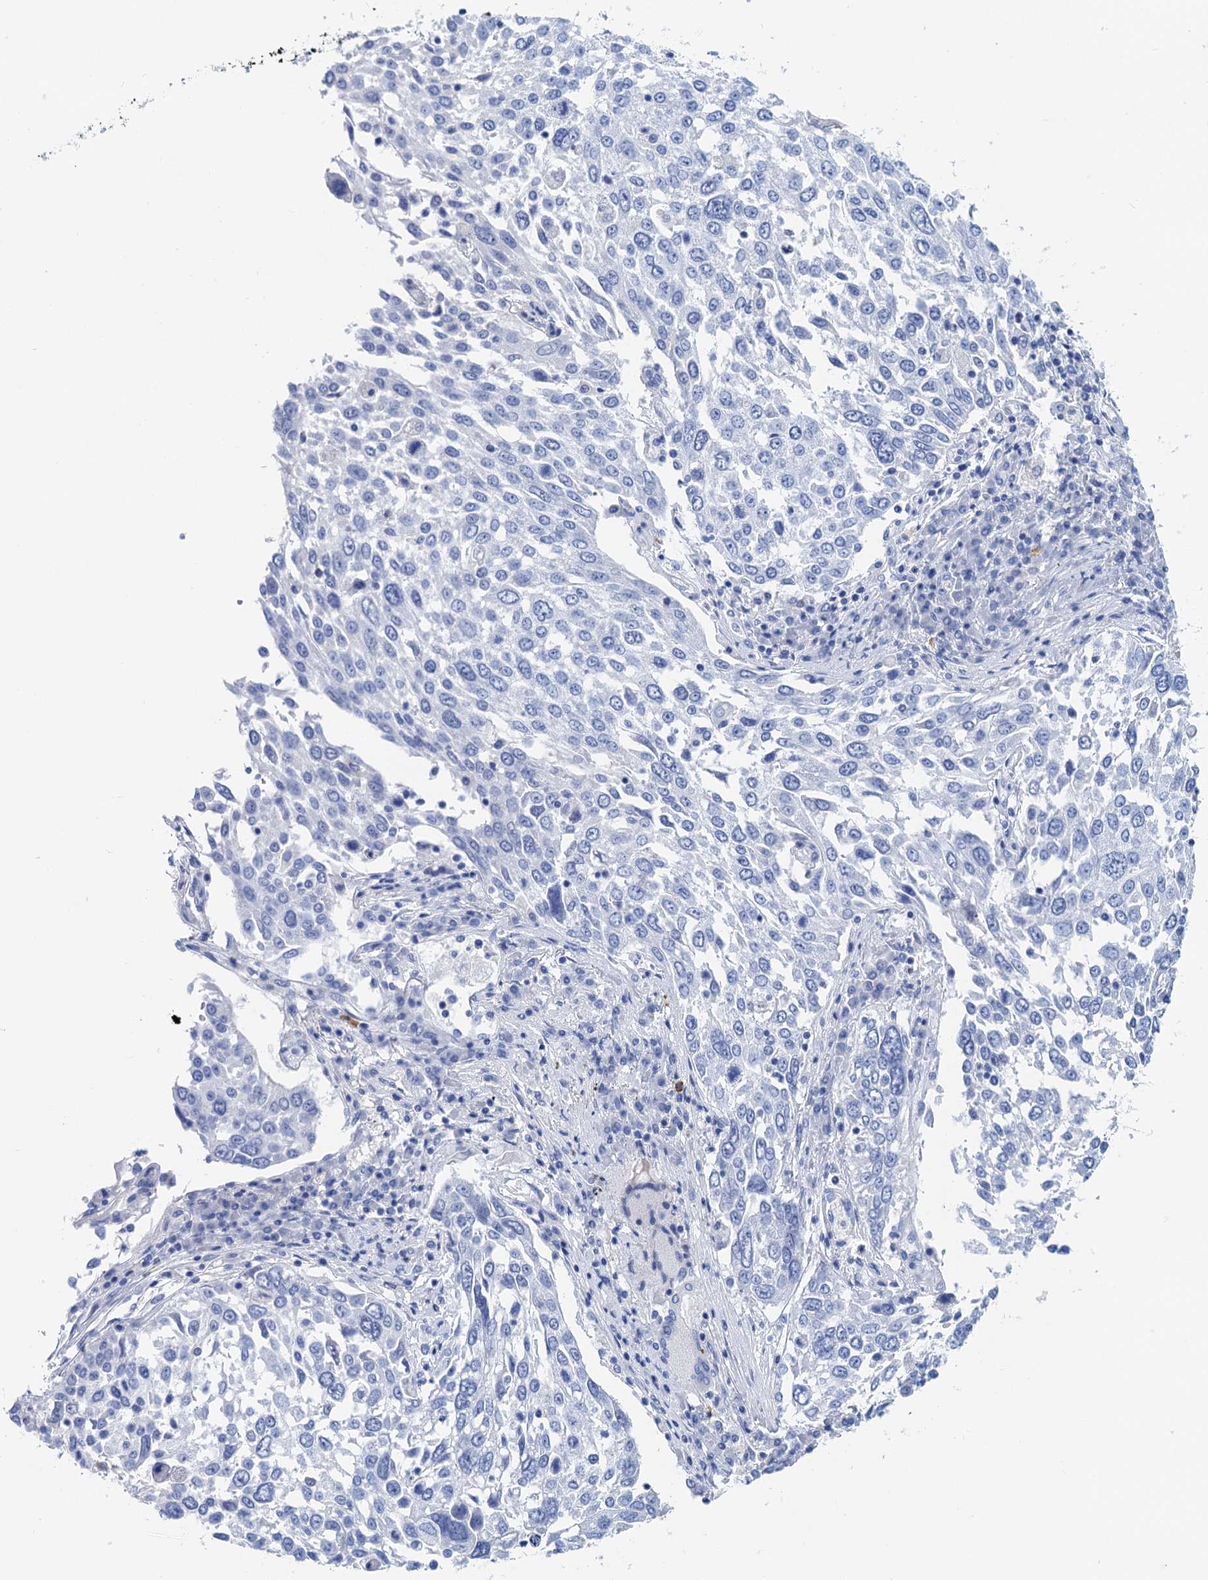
{"staining": {"intensity": "negative", "quantity": "none", "location": "none"}, "tissue": "lung cancer", "cell_type": "Tumor cells", "image_type": "cancer", "snomed": [{"axis": "morphology", "description": "Squamous cell carcinoma, NOS"}, {"axis": "topography", "description": "Lung"}], "caption": "A high-resolution histopathology image shows immunohistochemistry (IHC) staining of lung cancer, which demonstrates no significant staining in tumor cells.", "gene": "NLRP10", "patient": {"sex": "male", "age": 65}}